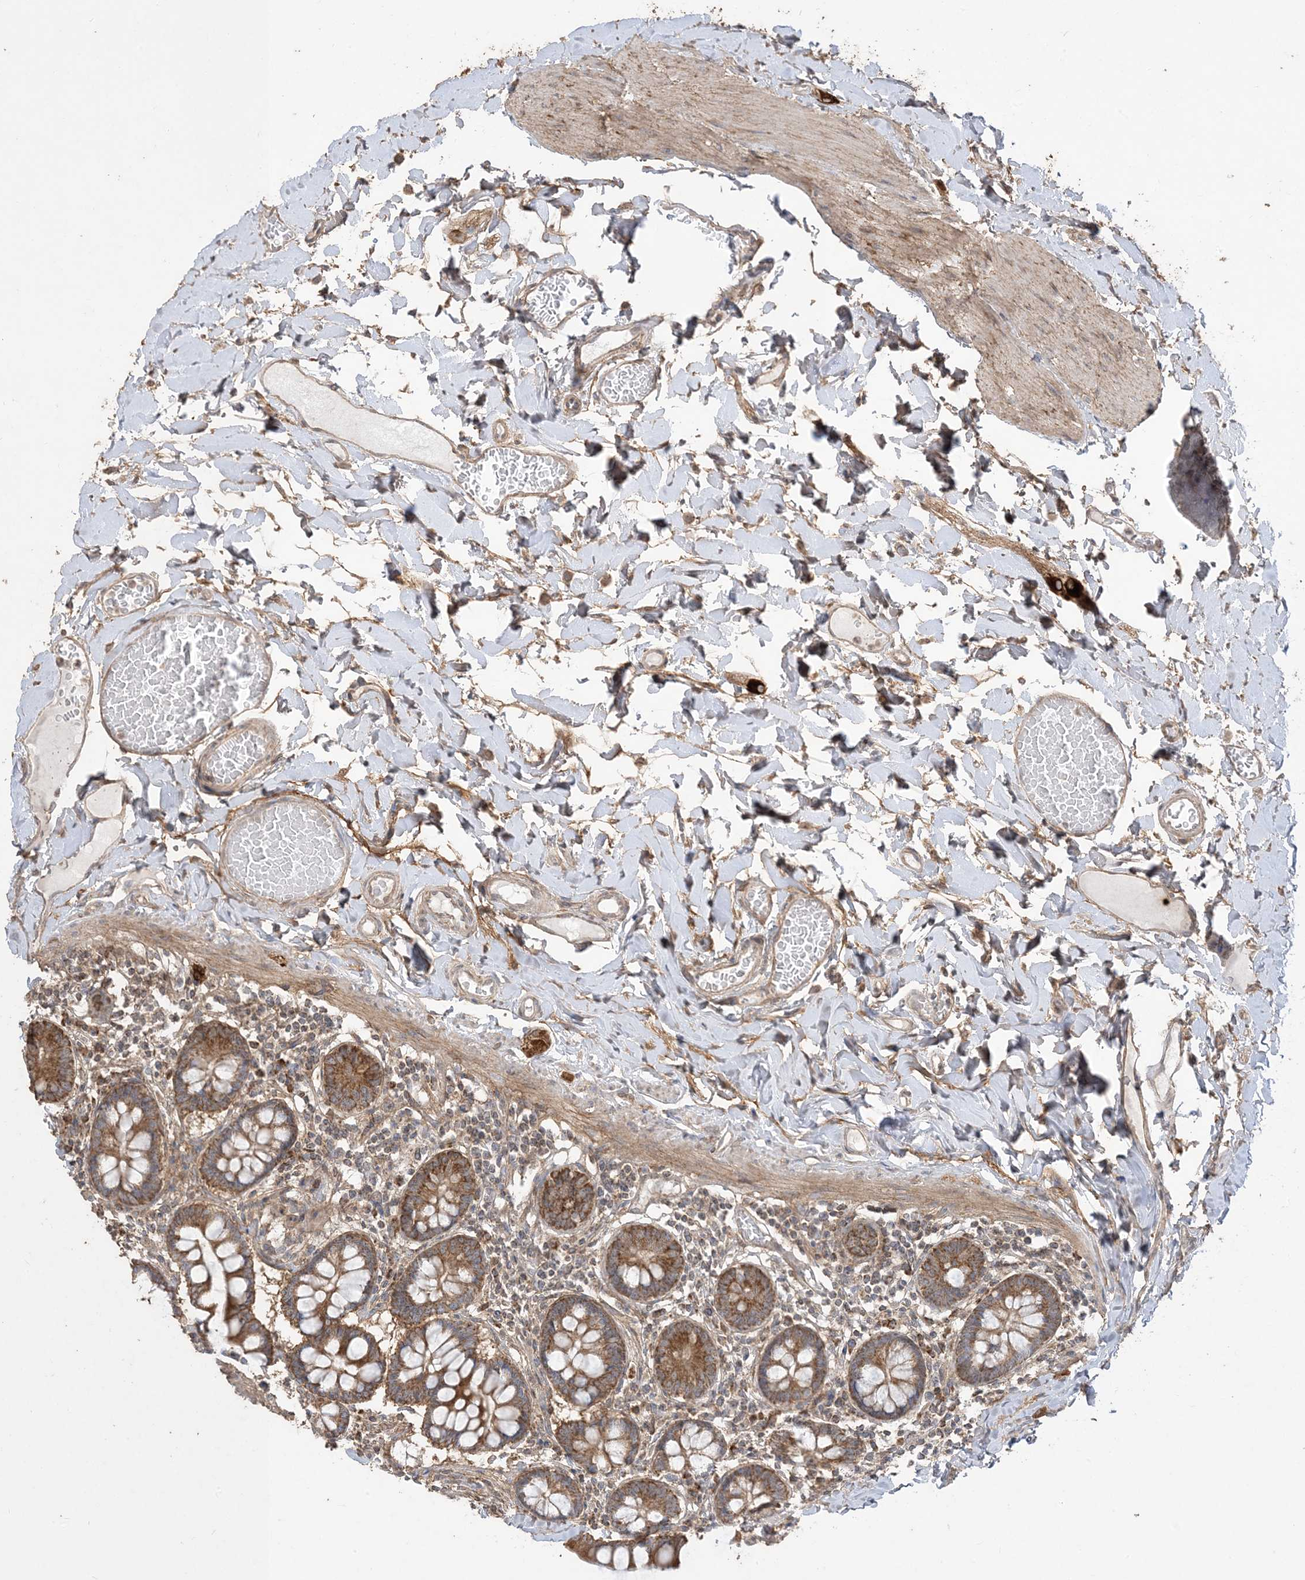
{"staining": {"intensity": "moderate", "quantity": ">75%", "location": "cytoplasmic/membranous"}, "tissue": "small intestine", "cell_type": "Glandular cells", "image_type": "normal", "snomed": [{"axis": "morphology", "description": "Normal tissue, NOS"}, {"axis": "topography", "description": "Small intestine"}], "caption": "Immunohistochemistry (IHC) histopathology image of benign small intestine stained for a protein (brown), which reveals medium levels of moderate cytoplasmic/membranous expression in about >75% of glandular cells.", "gene": "SIRT3", "patient": {"sex": "male", "age": 41}}